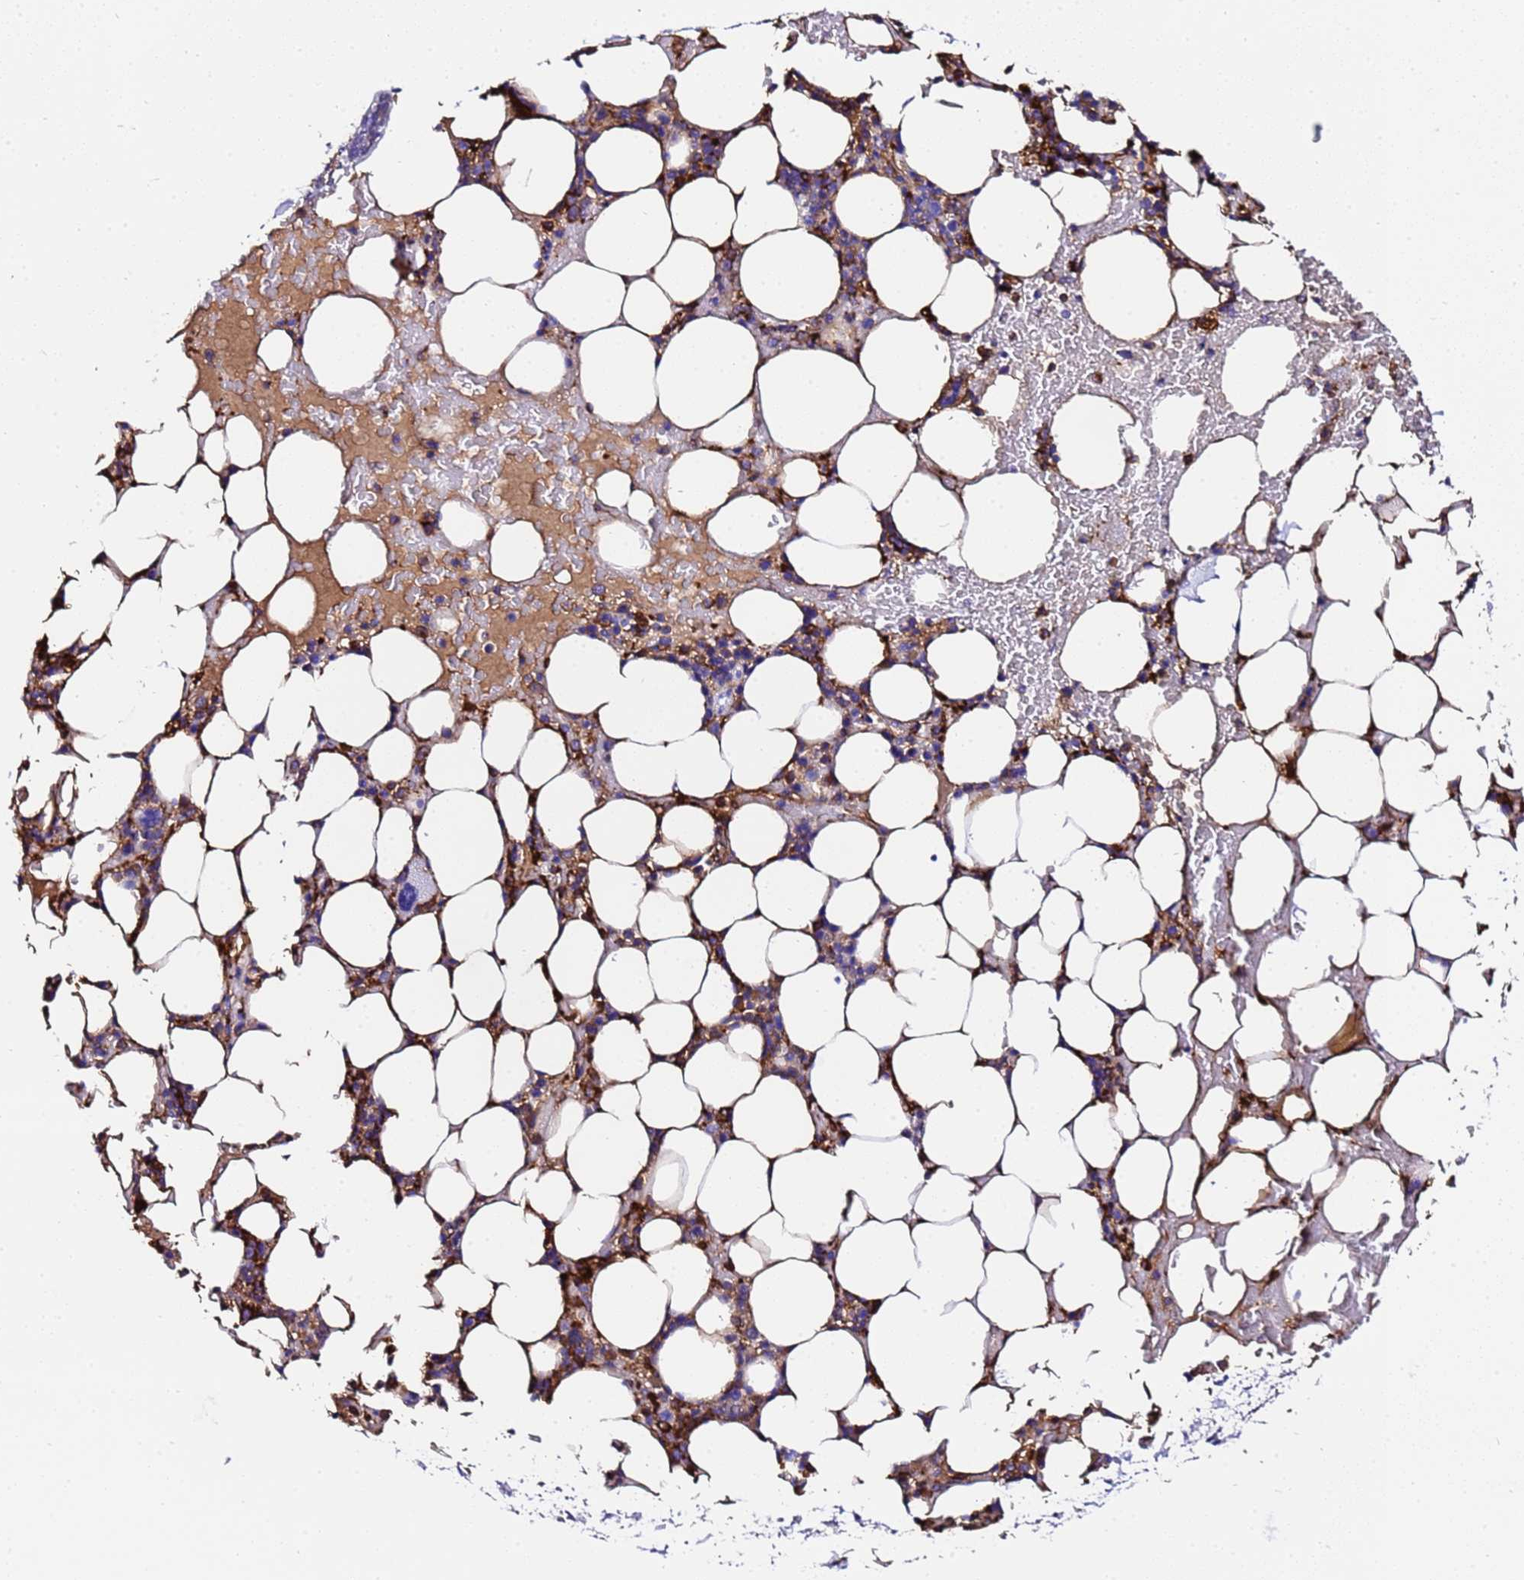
{"staining": {"intensity": "moderate", "quantity": ">75%", "location": "cytoplasmic/membranous"}, "tissue": "bone marrow", "cell_type": "Hematopoietic cells", "image_type": "normal", "snomed": [{"axis": "morphology", "description": "Normal tissue, NOS"}, {"axis": "topography", "description": "Bone marrow"}], "caption": "Protein analysis of benign bone marrow demonstrates moderate cytoplasmic/membranous expression in approximately >75% of hematopoietic cells. (IHC, brightfield microscopy, high magnification).", "gene": "FTL", "patient": {"sex": "male", "age": 78}}